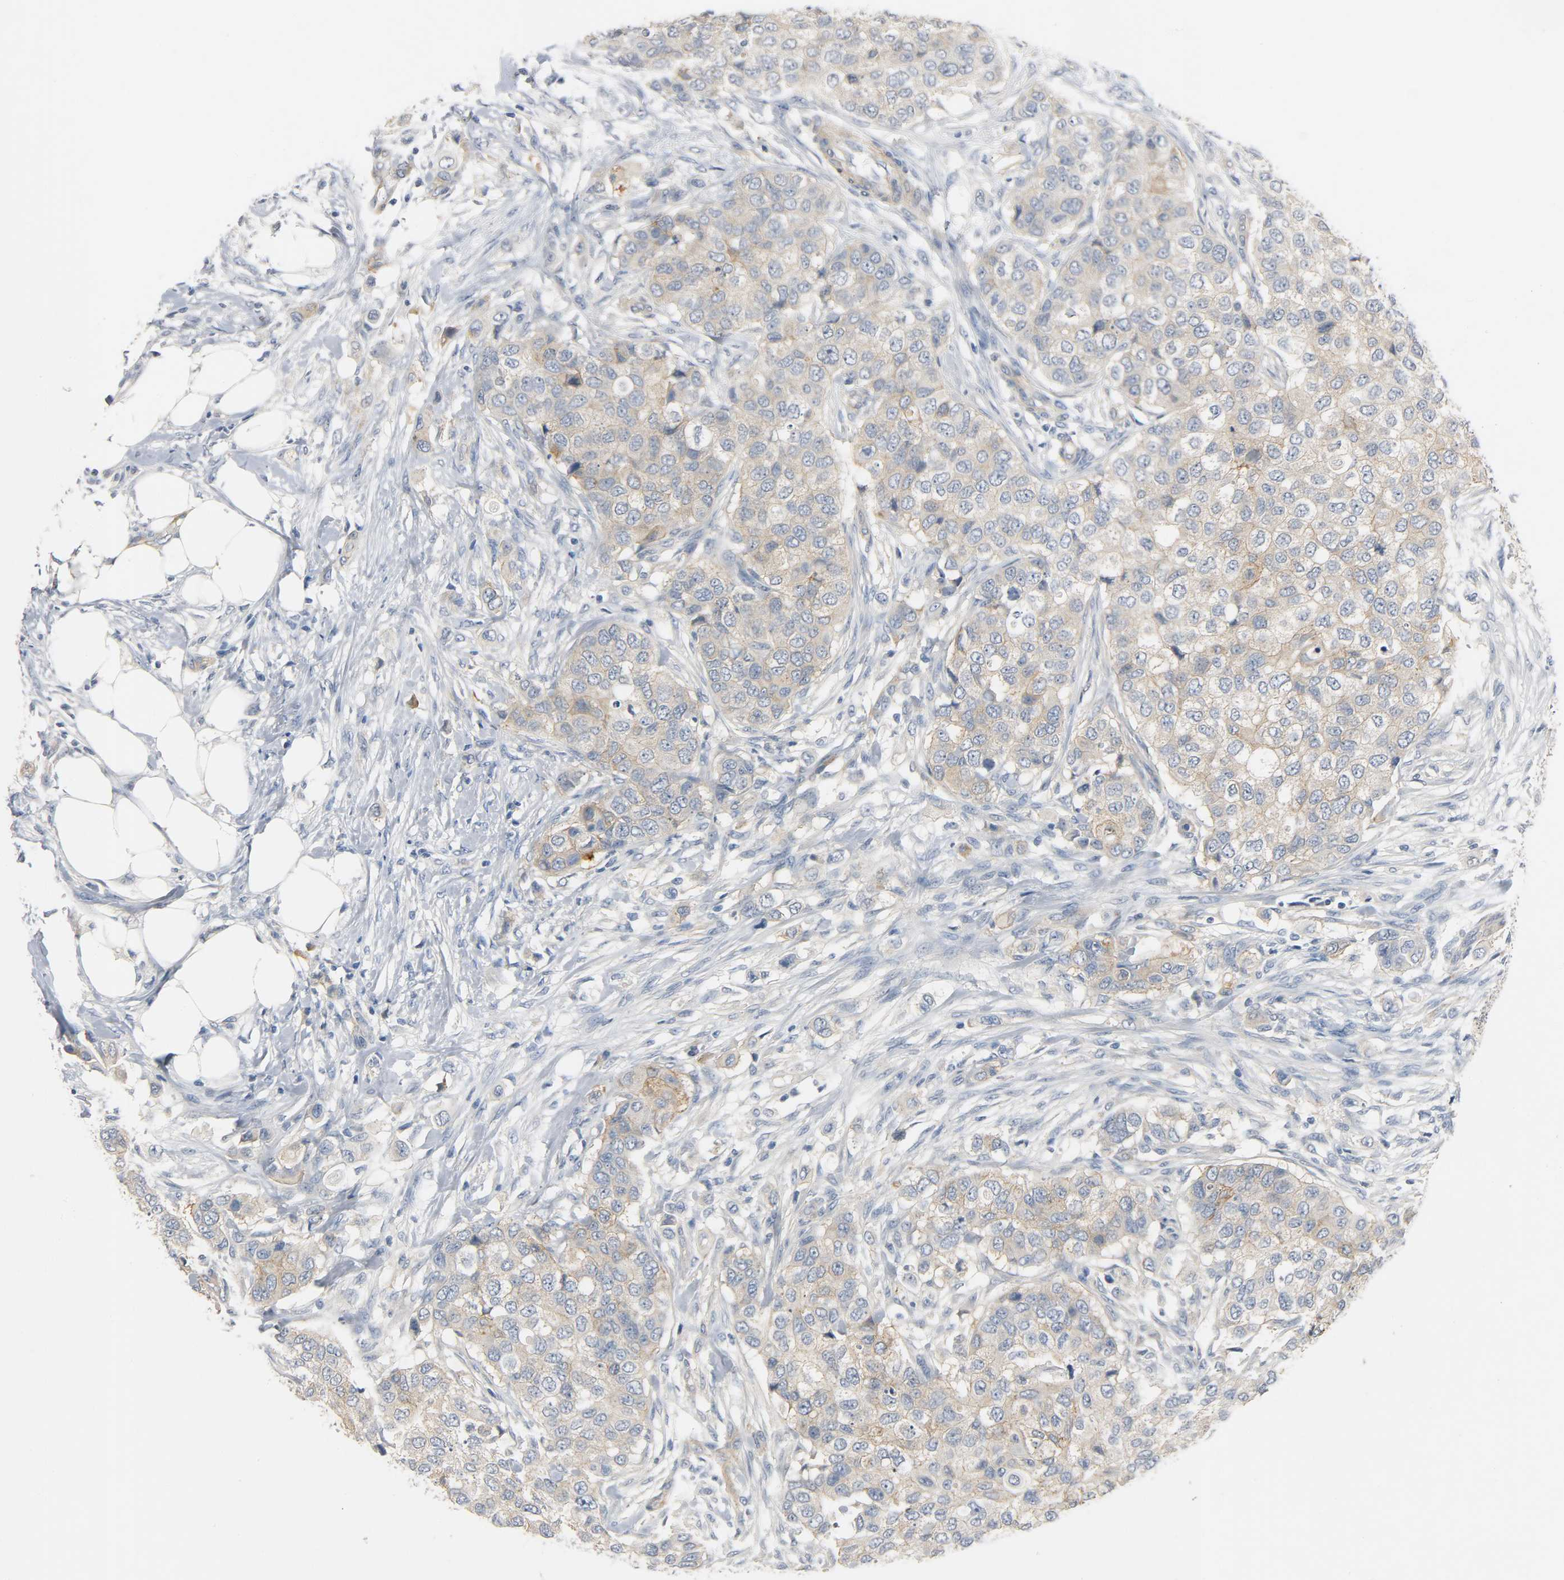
{"staining": {"intensity": "moderate", "quantity": ">75%", "location": "cytoplasmic/membranous"}, "tissue": "breast cancer", "cell_type": "Tumor cells", "image_type": "cancer", "snomed": [{"axis": "morphology", "description": "Normal tissue, NOS"}, {"axis": "morphology", "description": "Duct carcinoma"}, {"axis": "topography", "description": "Breast"}], "caption": "Moderate cytoplasmic/membranous staining is identified in approximately >75% of tumor cells in breast cancer (intraductal carcinoma).", "gene": "ARPC1A", "patient": {"sex": "female", "age": 49}}